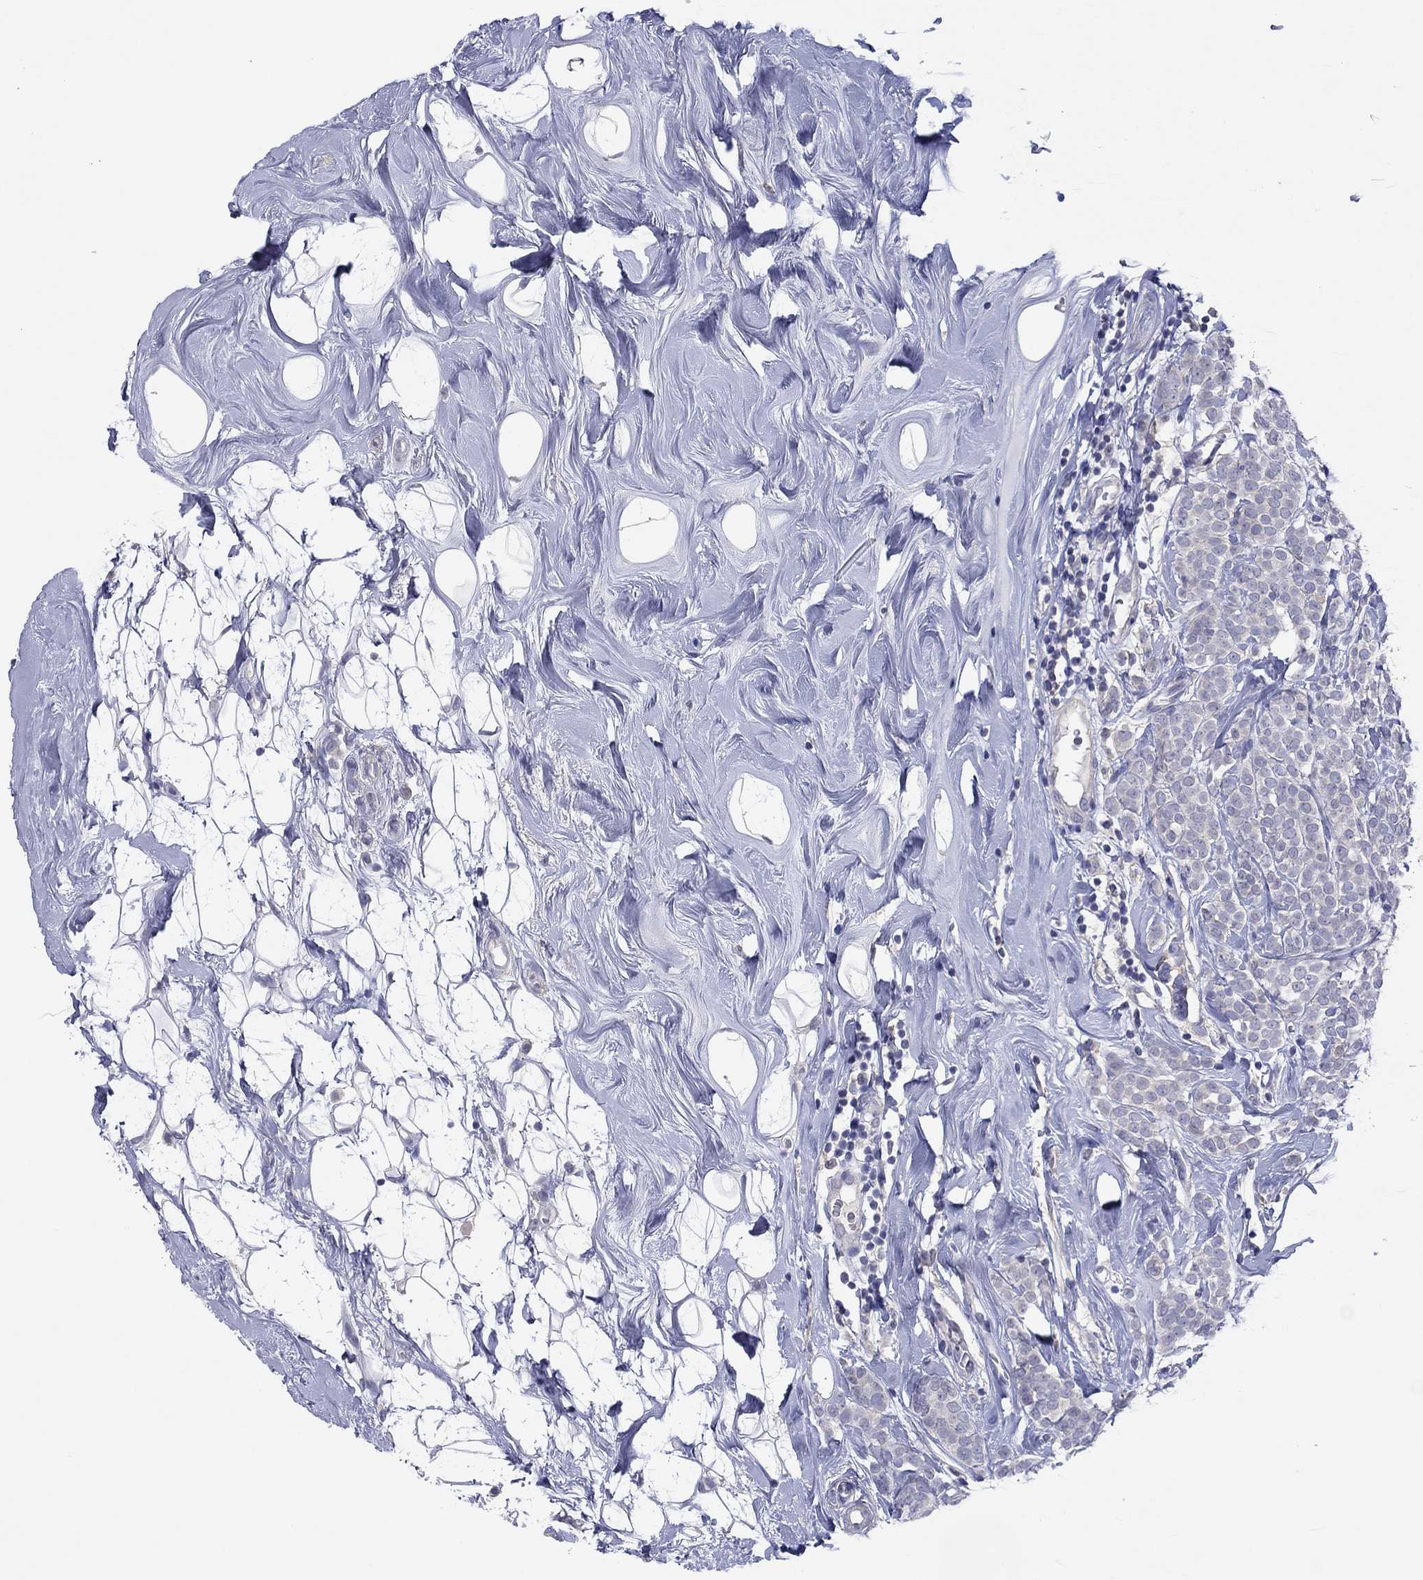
{"staining": {"intensity": "negative", "quantity": "none", "location": "none"}, "tissue": "breast cancer", "cell_type": "Tumor cells", "image_type": "cancer", "snomed": [{"axis": "morphology", "description": "Lobular carcinoma"}, {"axis": "topography", "description": "Breast"}], "caption": "A histopathology image of human lobular carcinoma (breast) is negative for staining in tumor cells.", "gene": "CYP2B6", "patient": {"sex": "female", "age": 49}}